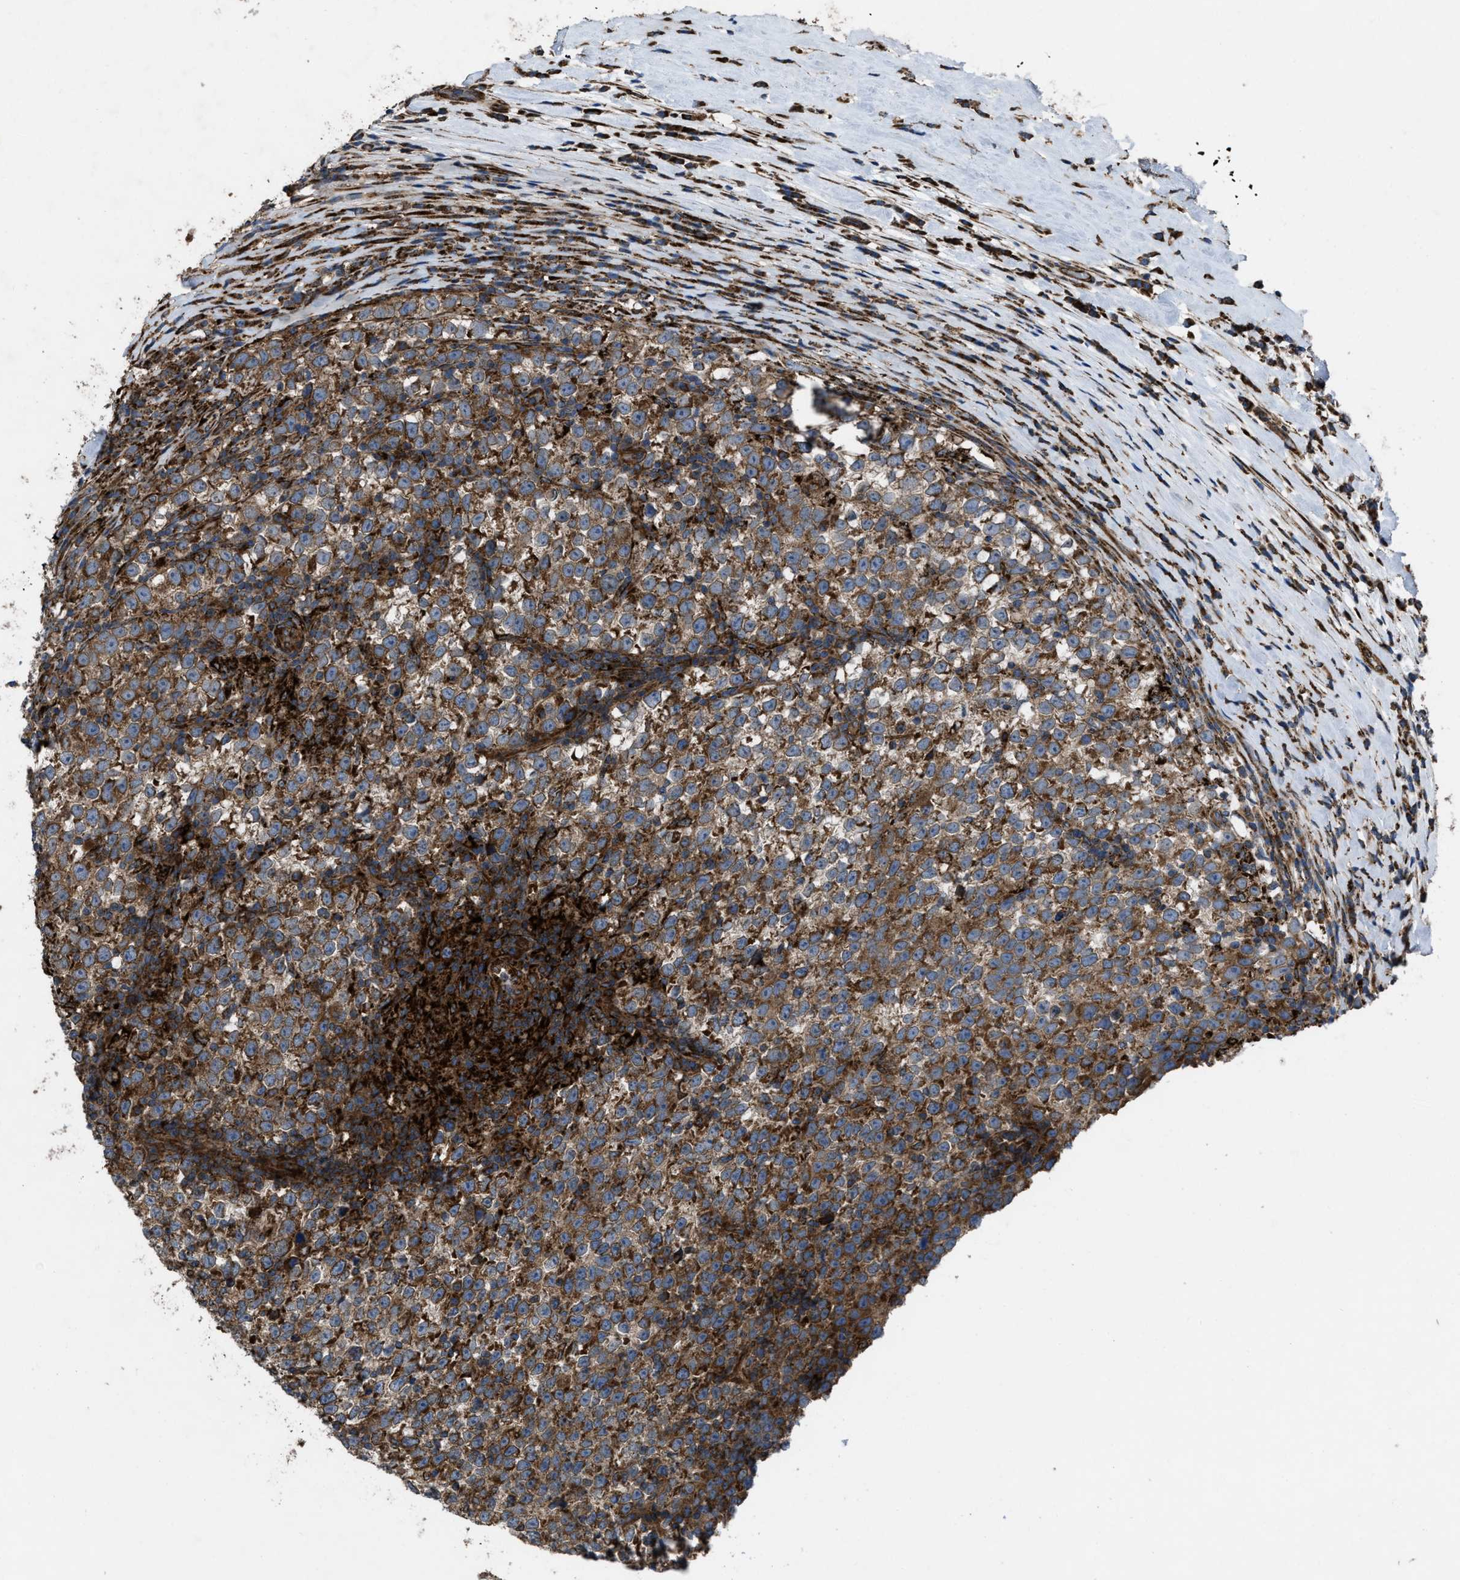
{"staining": {"intensity": "strong", "quantity": ">75%", "location": "cytoplasmic/membranous"}, "tissue": "testis cancer", "cell_type": "Tumor cells", "image_type": "cancer", "snomed": [{"axis": "morphology", "description": "Normal tissue, NOS"}, {"axis": "morphology", "description": "Seminoma, NOS"}, {"axis": "topography", "description": "Testis"}], "caption": "Protein analysis of testis seminoma tissue exhibits strong cytoplasmic/membranous staining in approximately >75% of tumor cells.", "gene": "PER3", "patient": {"sex": "male", "age": 43}}